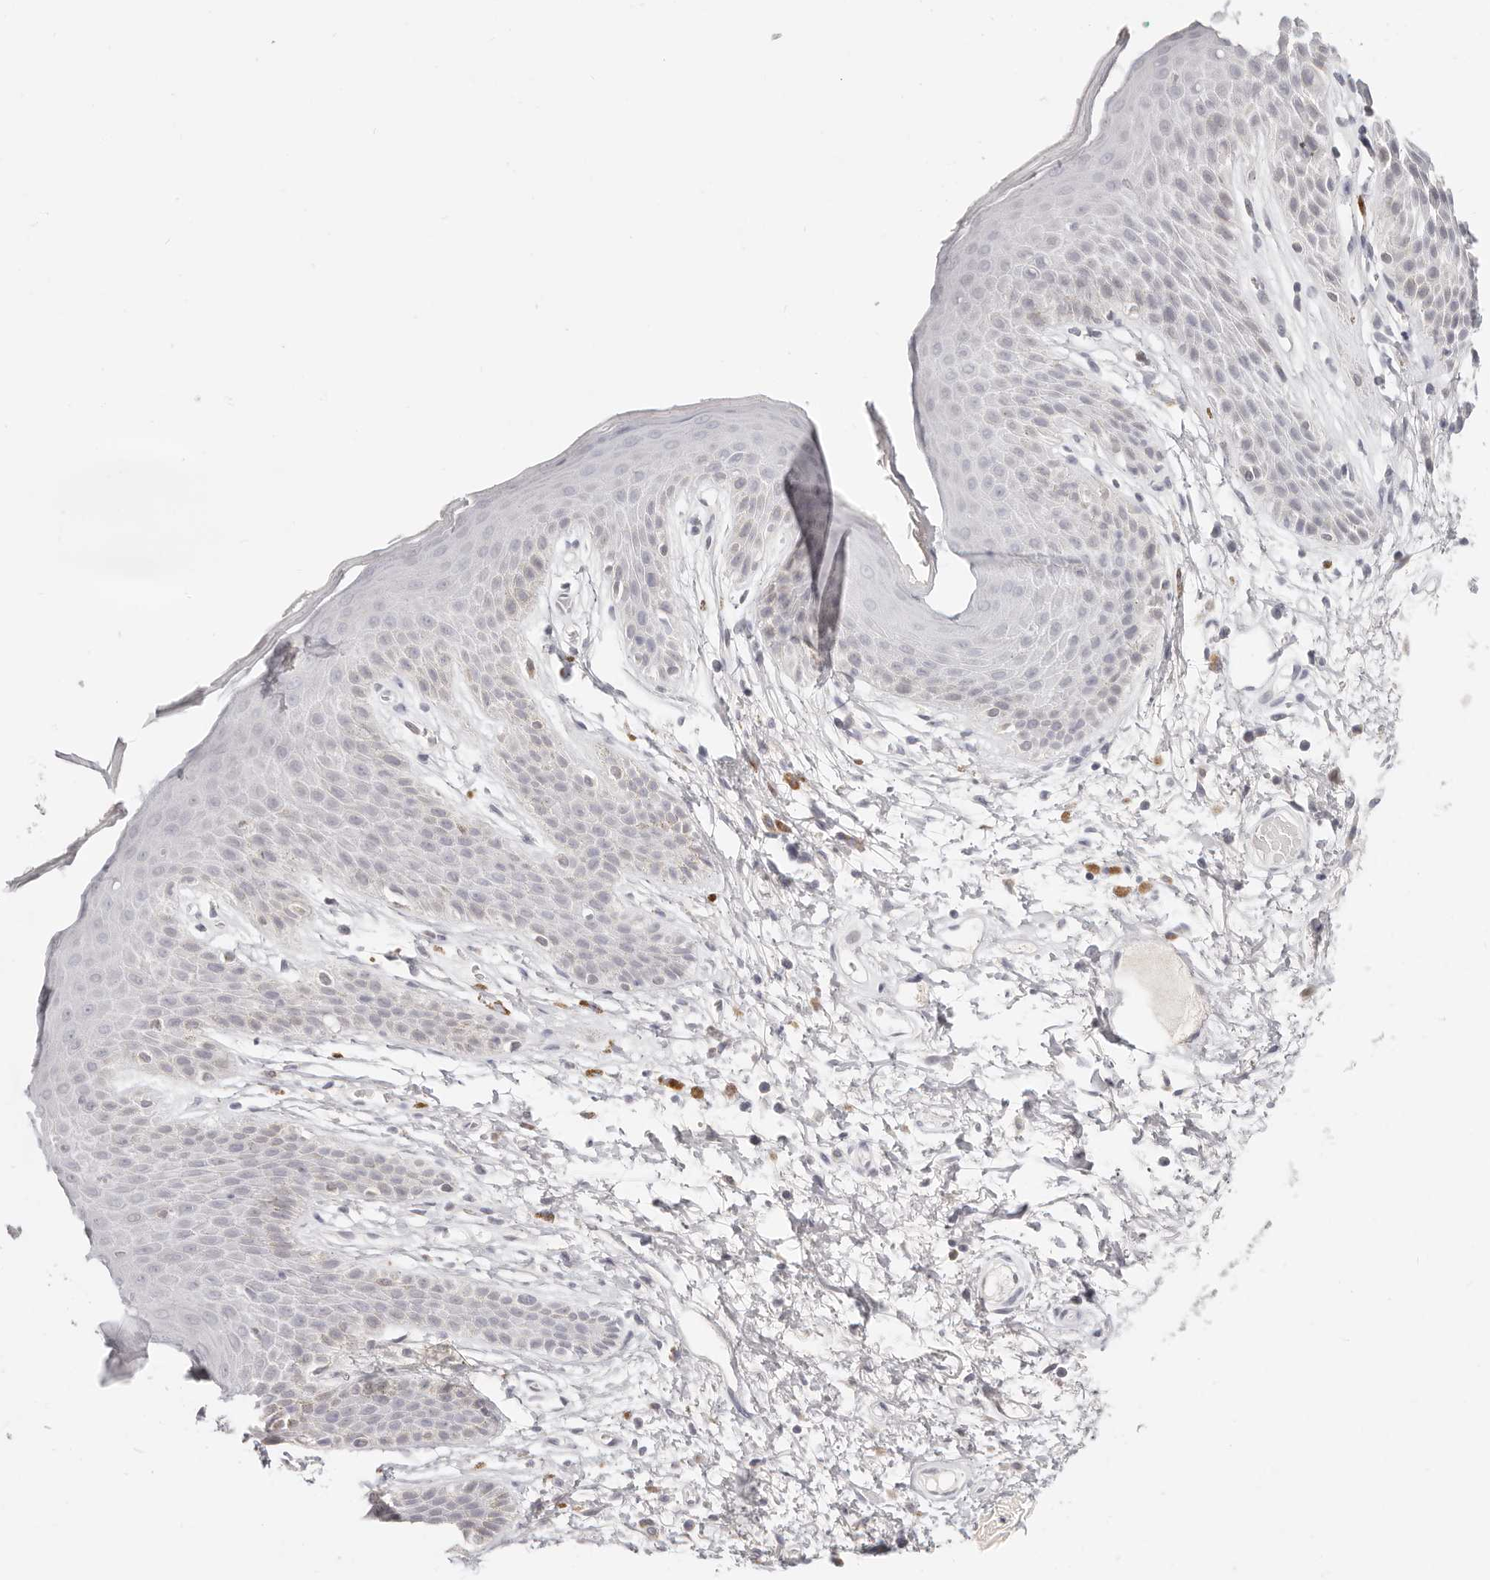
{"staining": {"intensity": "weak", "quantity": "<25%", "location": "cytoplasmic/membranous"}, "tissue": "skin", "cell_type": "Epidermal cells", "image_type": "normal", "snomed": [{"axis": "morphology", "description": "Normal tissue, NOS"}, {"axis": "topography", "description": "Anal"}], "caption": "Epidermal cells show no significant staining in unremarkable skin.", "gene": "ASCL1", "patient": {"sex": "male", "age": 74}}